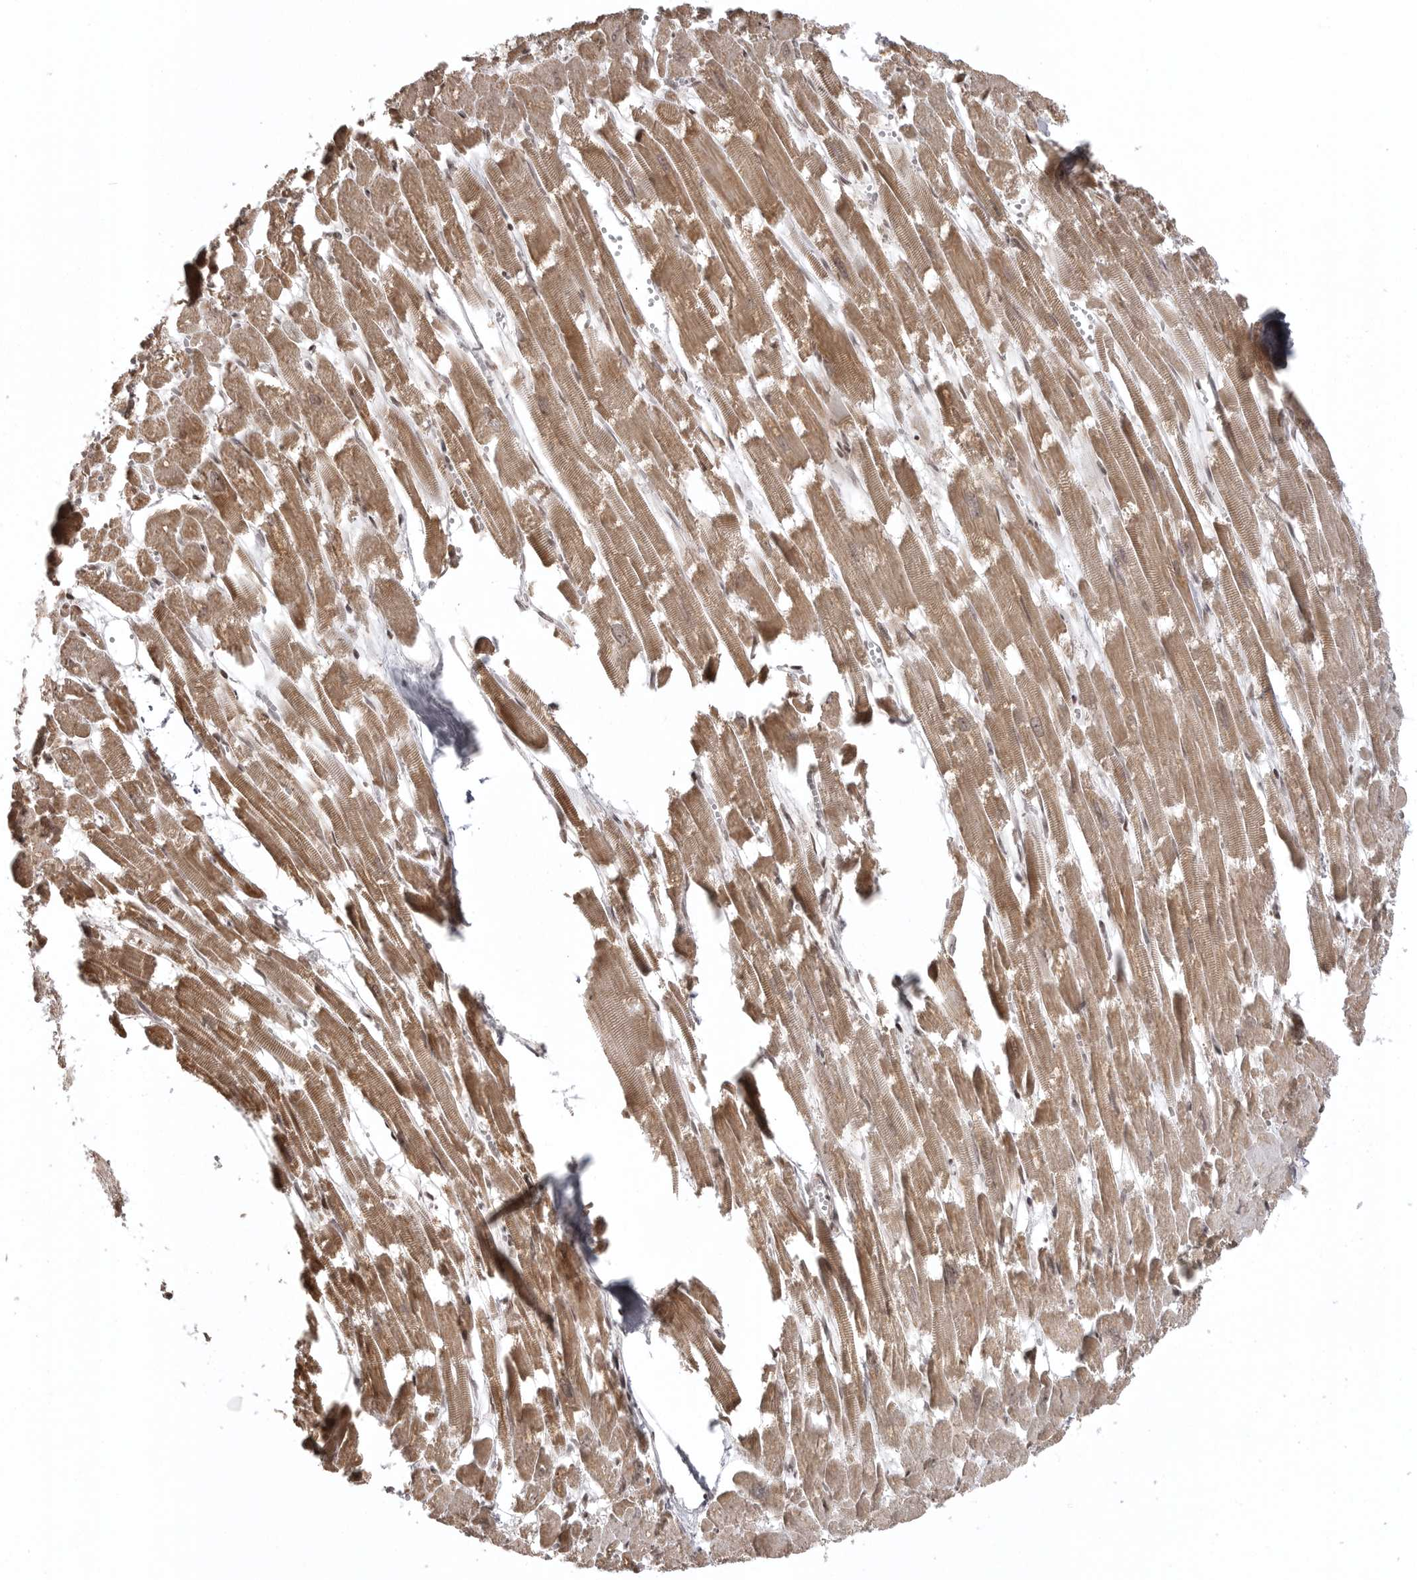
{"staining": {"intensity": "moderate", "quantity": ">75%", "location": "cytoplasmic/membranous,nuclear"}, "tissue": "heart muscle", "cell_type": "Cardiomyocytes", "image_type": "normal", "snomed": [{"axis": "morphology", "description": "Normal tissue, NOS"}, {"axis": "topography", "description": "Heart"}], "caption": "A brown stain highlights moderate cytoplasmic/membranous,nuclear positivity of a protein in cardiomyocytes of benign human heart muscle.", "gene": "ISG20L2", "patient": {"sex": "male", "age": 54}}